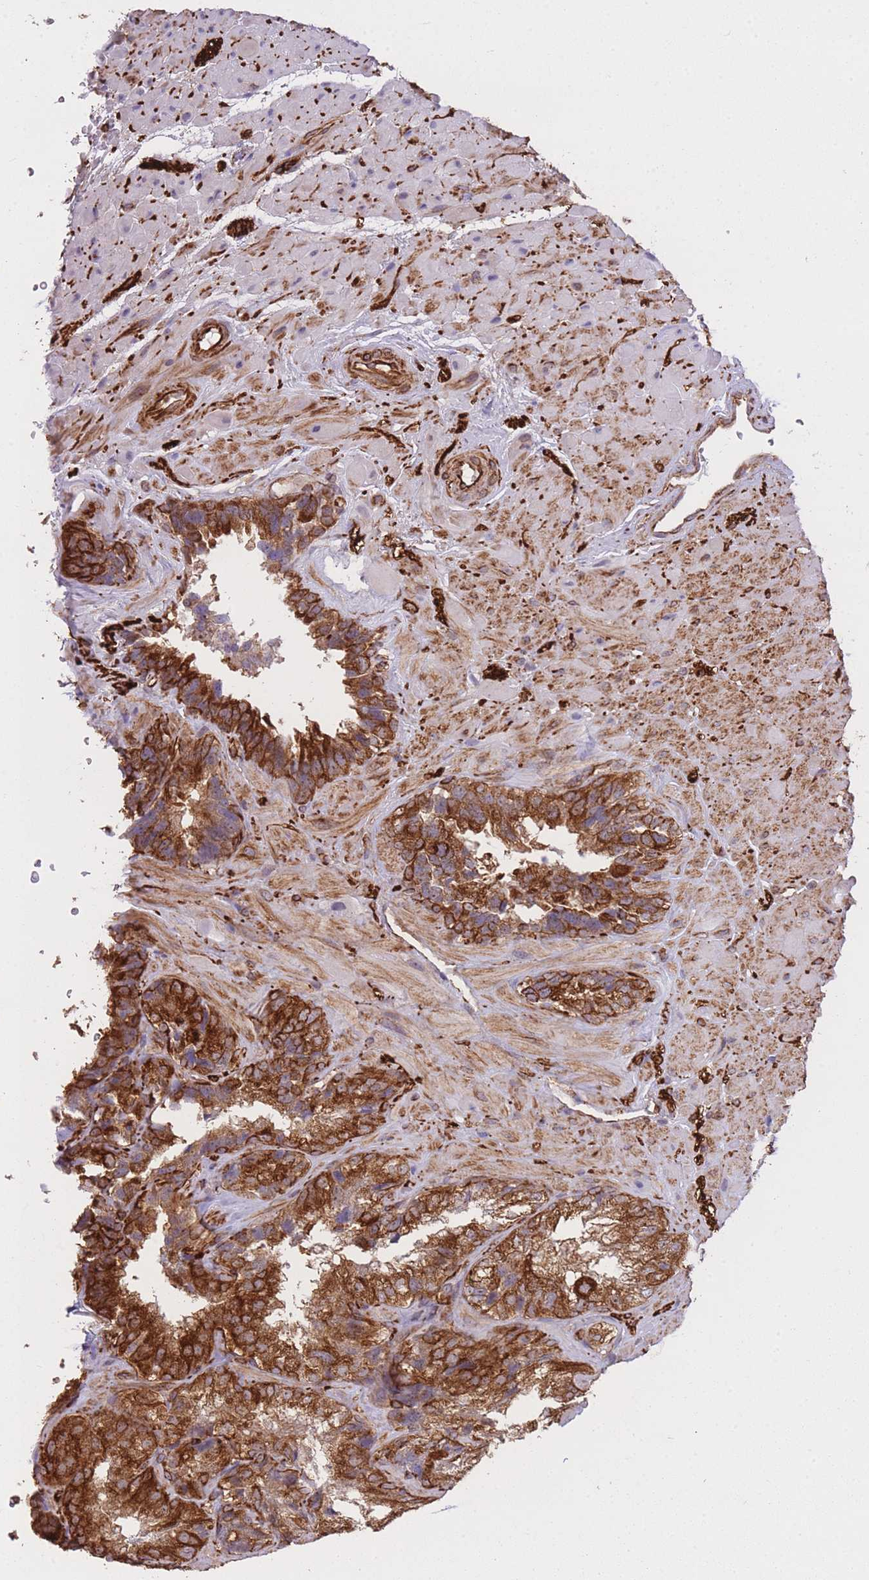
{"staining": {"intensity": "strong", "quantity": "25%-75%", "location": "cytoplasmic/membranous"}, "tissue": "seminal vesicle", "cell_type": "Glandular cells", "image_type": "normal", "snomed": [{"axis": "morphology", "description": "Normal tissue, NOS"}, {"axis": "topography", "description": "Seminal veicle"}], "caption": "Immunohistochemical staining of unremarkable seminal vesicle shows strong cytoplasmic/membranous protein expression in about 25%-75% of glandular cells.", "gene": "EXOSC8", "patient": {"sex": "male", "age": 58}}